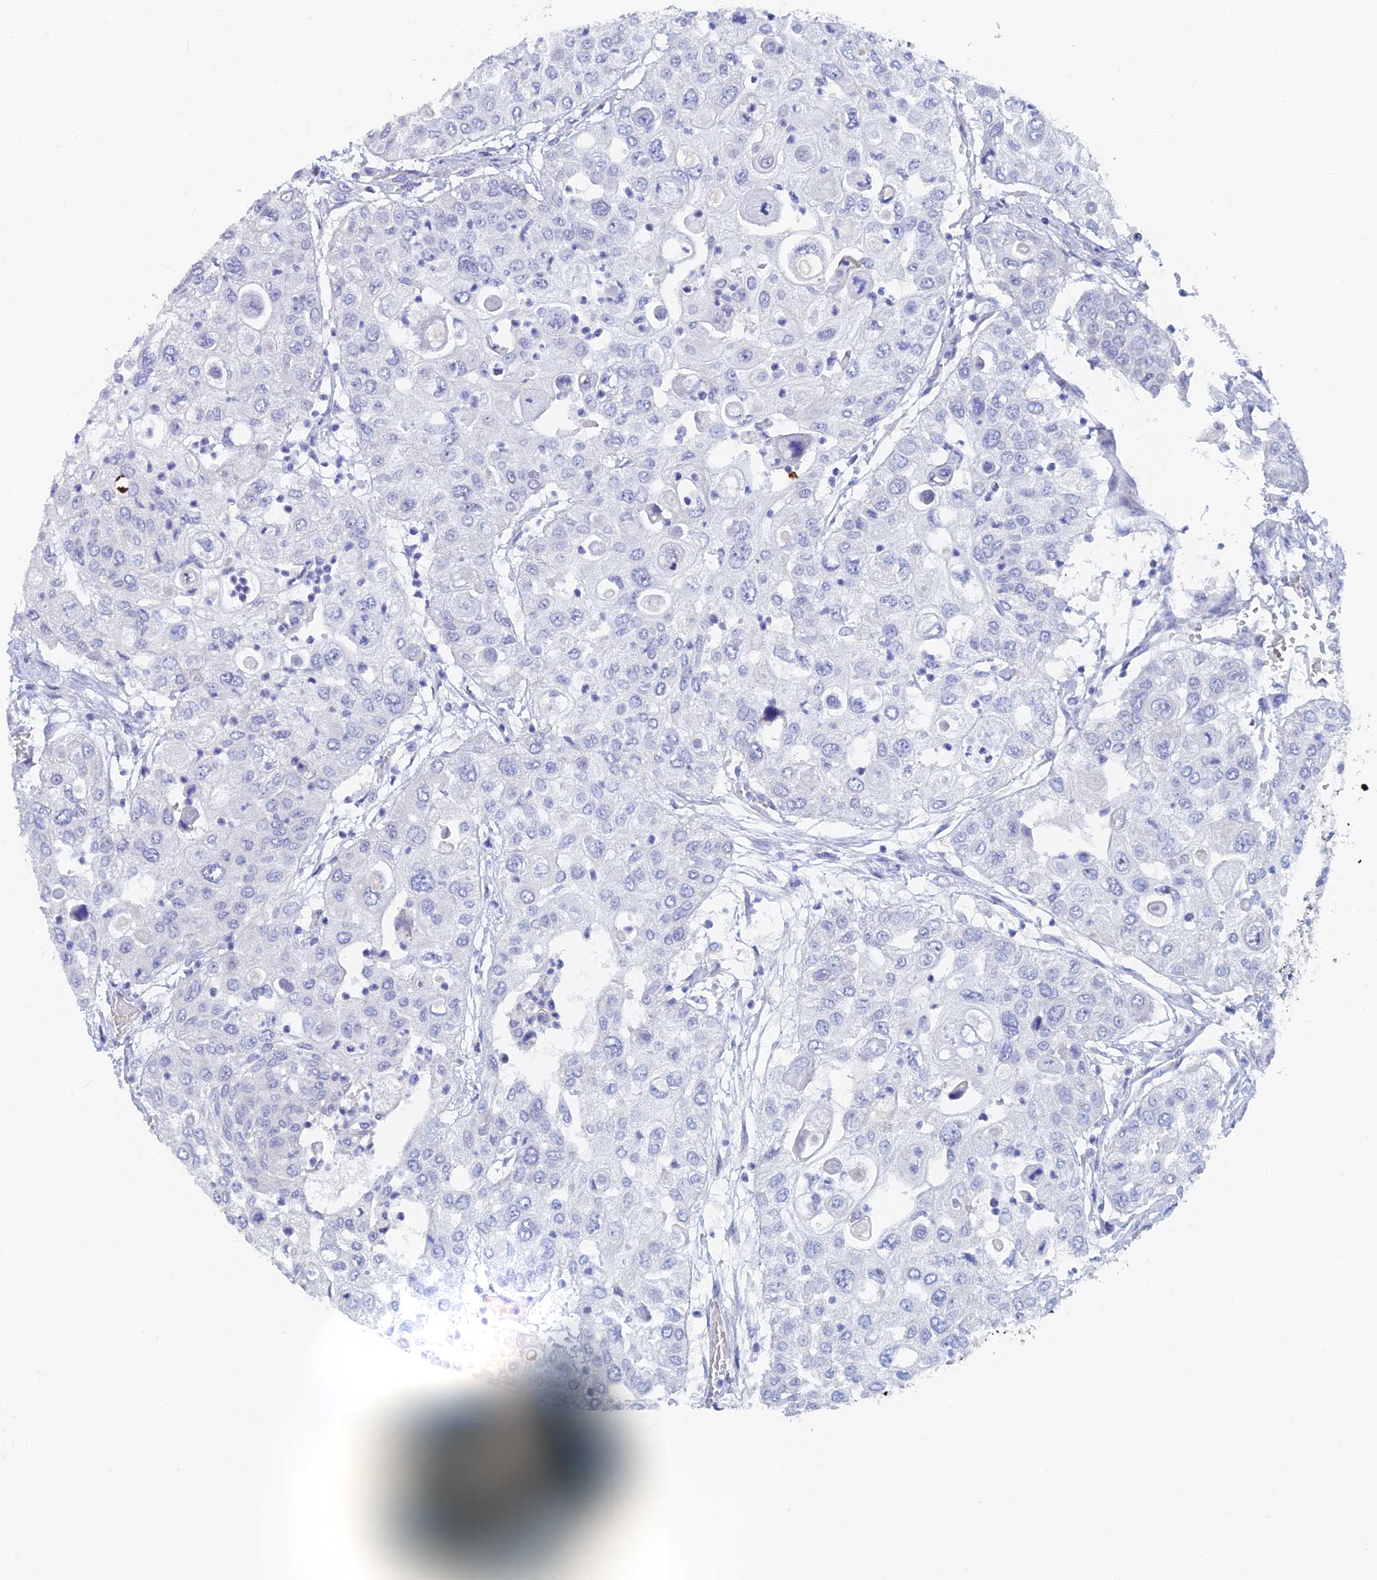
{"staining": {"intensity": "negative", "quantity": "none", "location": "none"}, "tissue": "urothelial cancer", "cell_type": "Tumor cells", "image_type": "cancer", "snomed": [{"axis": "morphology", "description": "Urothelial carcinoma, High grade"}, {"axis": "topography", "description": "Urinary bladder"}], "caption": "IHC of urothelial carcinoma (high-grade) displays no positivity in tumor cells.", "gene": "DRGX", "patient": {"sex": "female", "age": 79}}